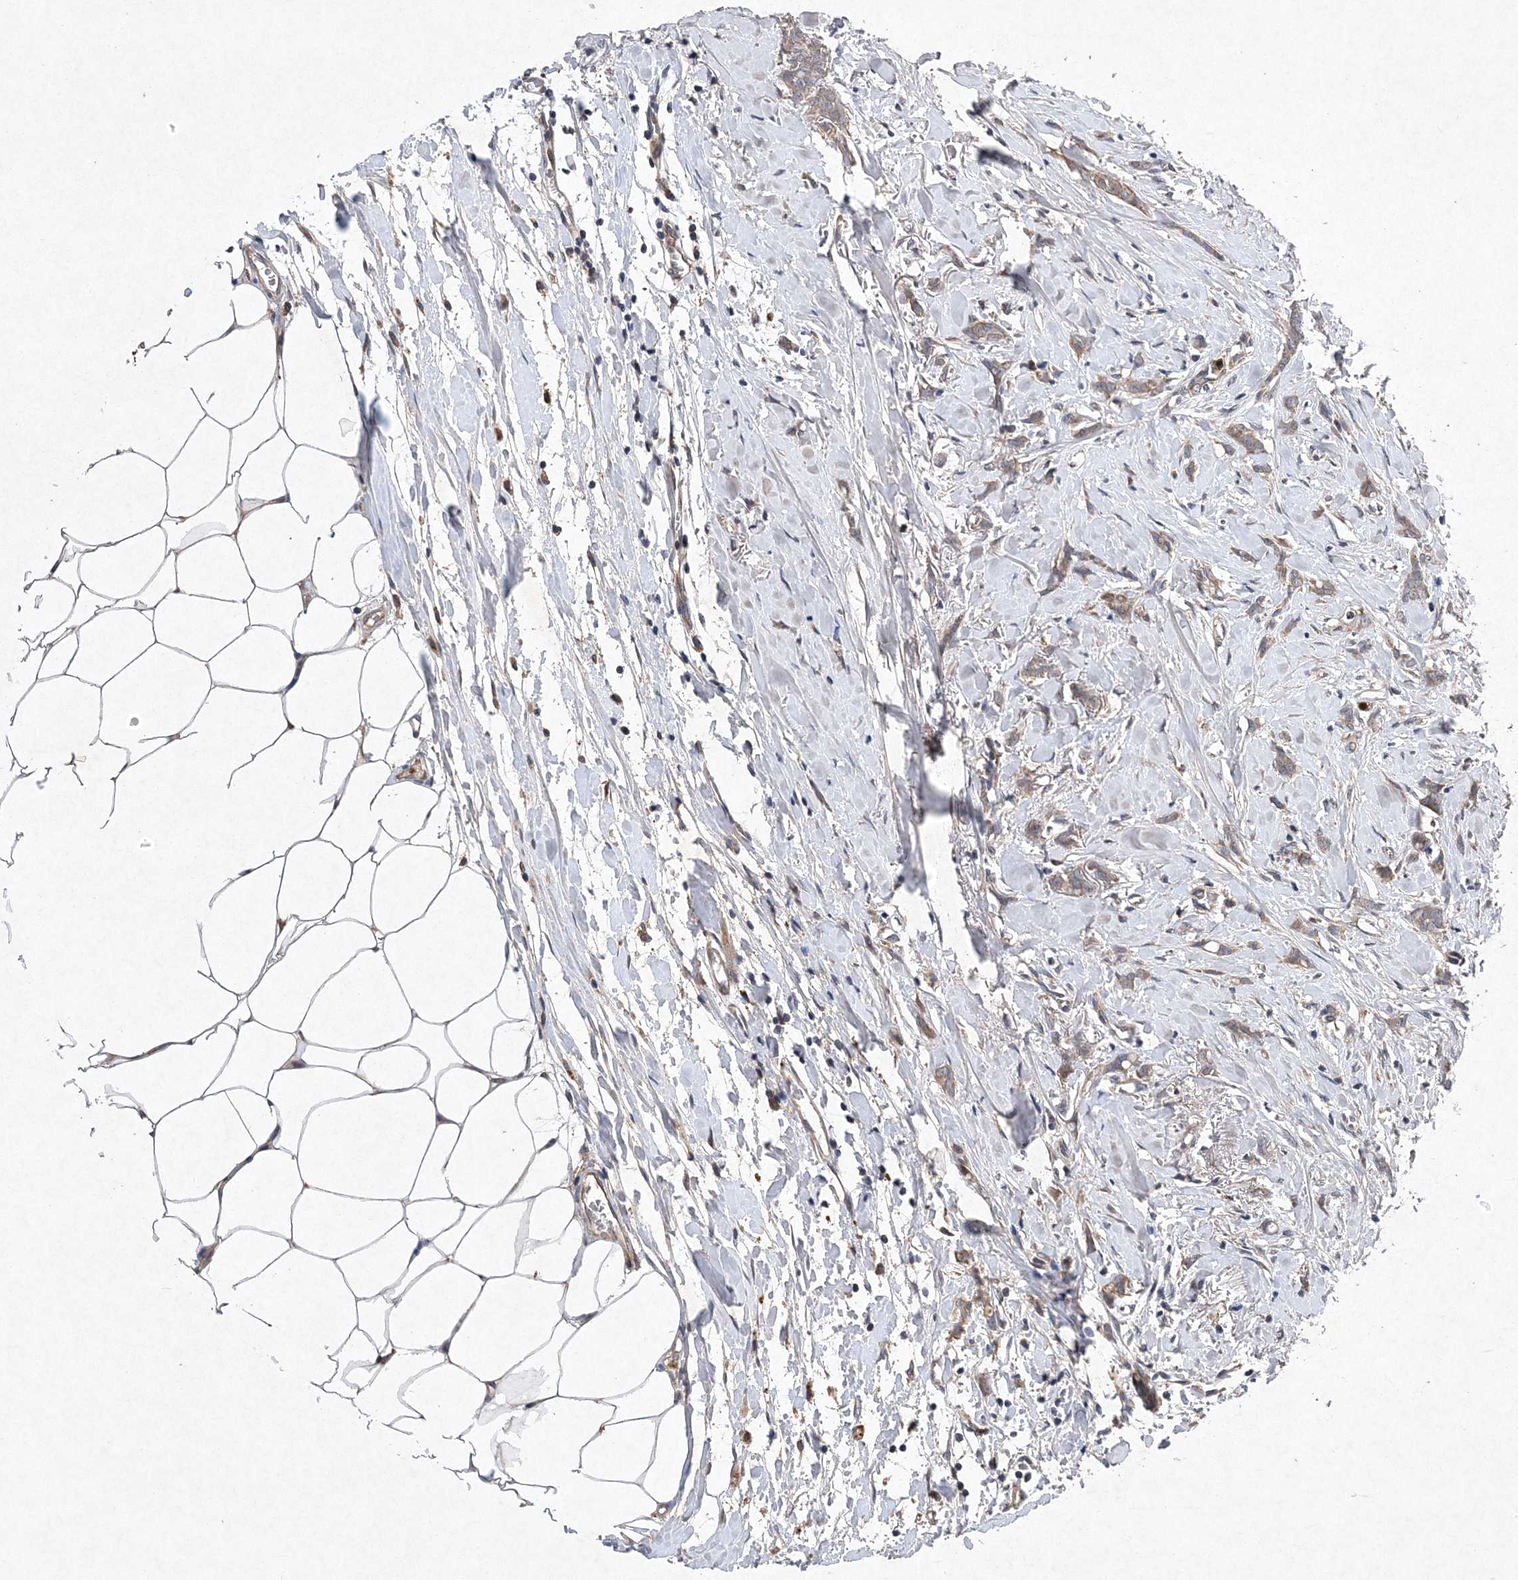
{"staining": {"intensity": "weak", "quantity": ">75%", "location": "cytoplasmic/membranous"}, "tissue": "breast cancer", "cell_type": "Tumor cells", "image_type": "cancer", "snomed": [{"axis": "morphology", "description": "Lobular carcinoma, in situ"}, {"axis": "morphology", "description": "Lobular carcinoma"}, {"axis": "topography", "description": "Breast"}], "caption": "There is low levels of weak cytoplasmic/membranous expression in tumor cells of lobular carcinoma in situ (breast), as demonstrated by immunohistochemical staining (brown color).", "gene": "PROSER1", "patient": {"sex": "female", "age": 41}}